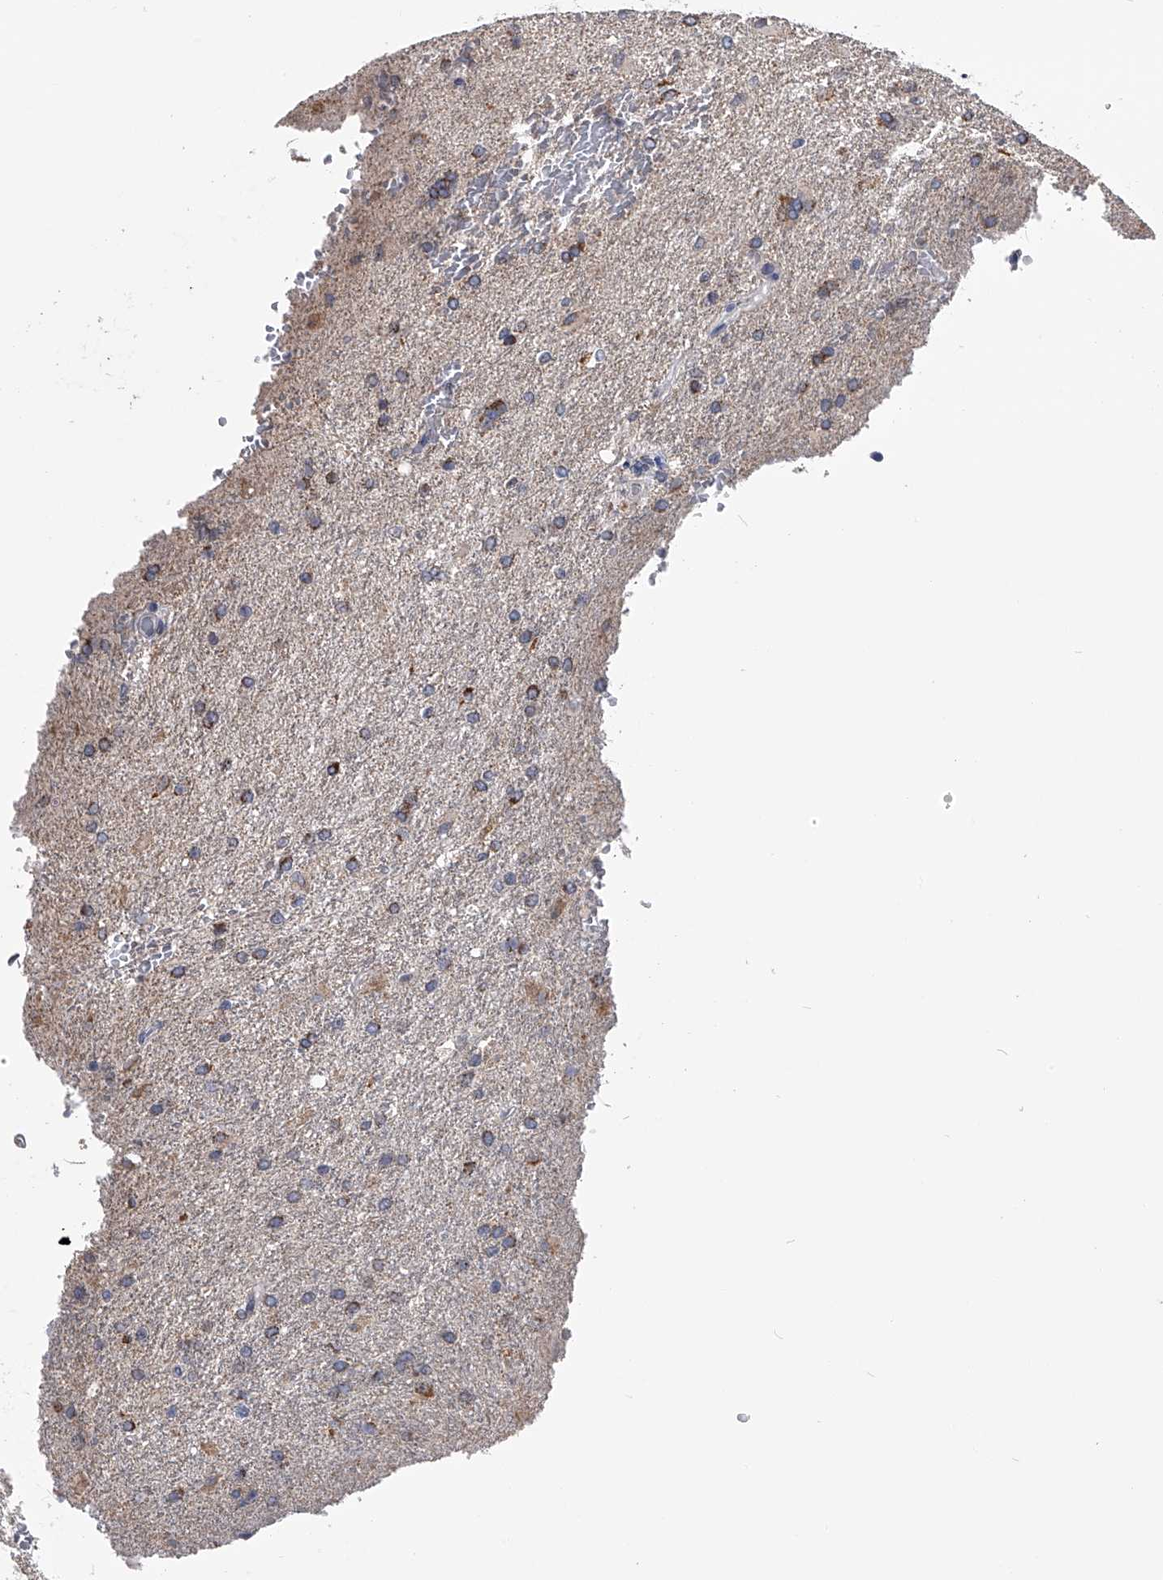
{"staining": {"intensity": "moderate", "quantity": ">75%", "location": "cytoplasmic/membranous"}, "tissue": "glioma", "cell_type": "Tumor cells", "image_type": "cancer", "snomed": [{"axis": "morphology", "description": "Glioma, malignant, High grade"}, {"axis": "topography", "description": "Brain"}], "caption": "Human malignant high-grade glioma stained with a brown dye demonstrates moderate cytoplasmic/membranous positive expression in about >75% of tumor cells.", "gene": "OAT", "patient": {"sex": "male", "age": 71}}